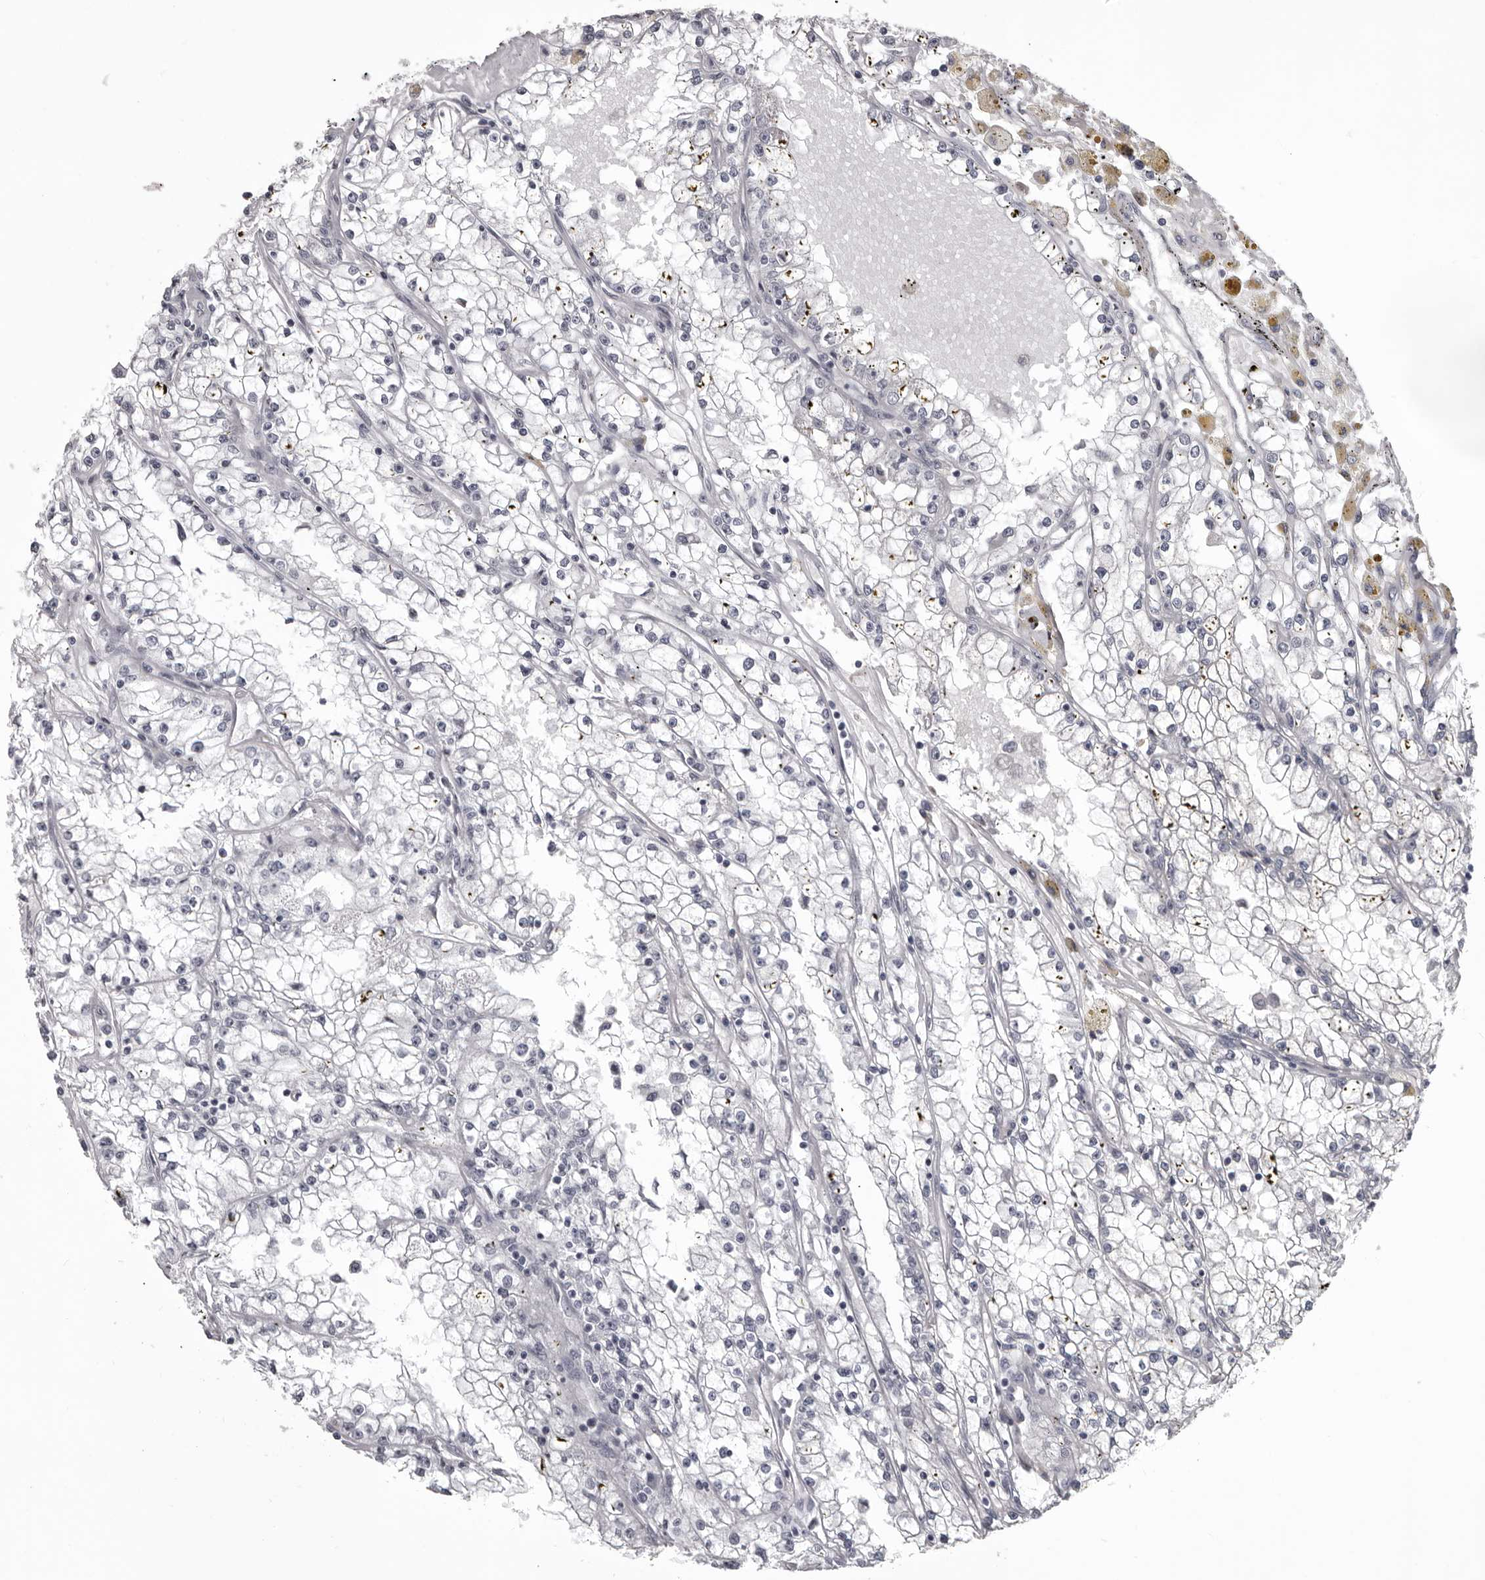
{"staining": {"intensity": "negative", "quantity": "none", "location": "none"}, "tissue": "renal cancer", "cell_type": "Tumor cells", "image_type": "cancer", "snomed": [{"axis": "morphology", "description": "Adenocarcinoma, NOS"}, {"axis": "topography", "description": "Kidney"}], "caption": "High magnification brightfield microscopy of renal cancer (adenocarcinoma) stained with DAB (brown) and counterstained with hematoxylin (blue): tumor cells show no significant positivity. Nuclei are stained in blue.", "gene": "NUMA1", "patient": {"sex": "male", "age": 56}}